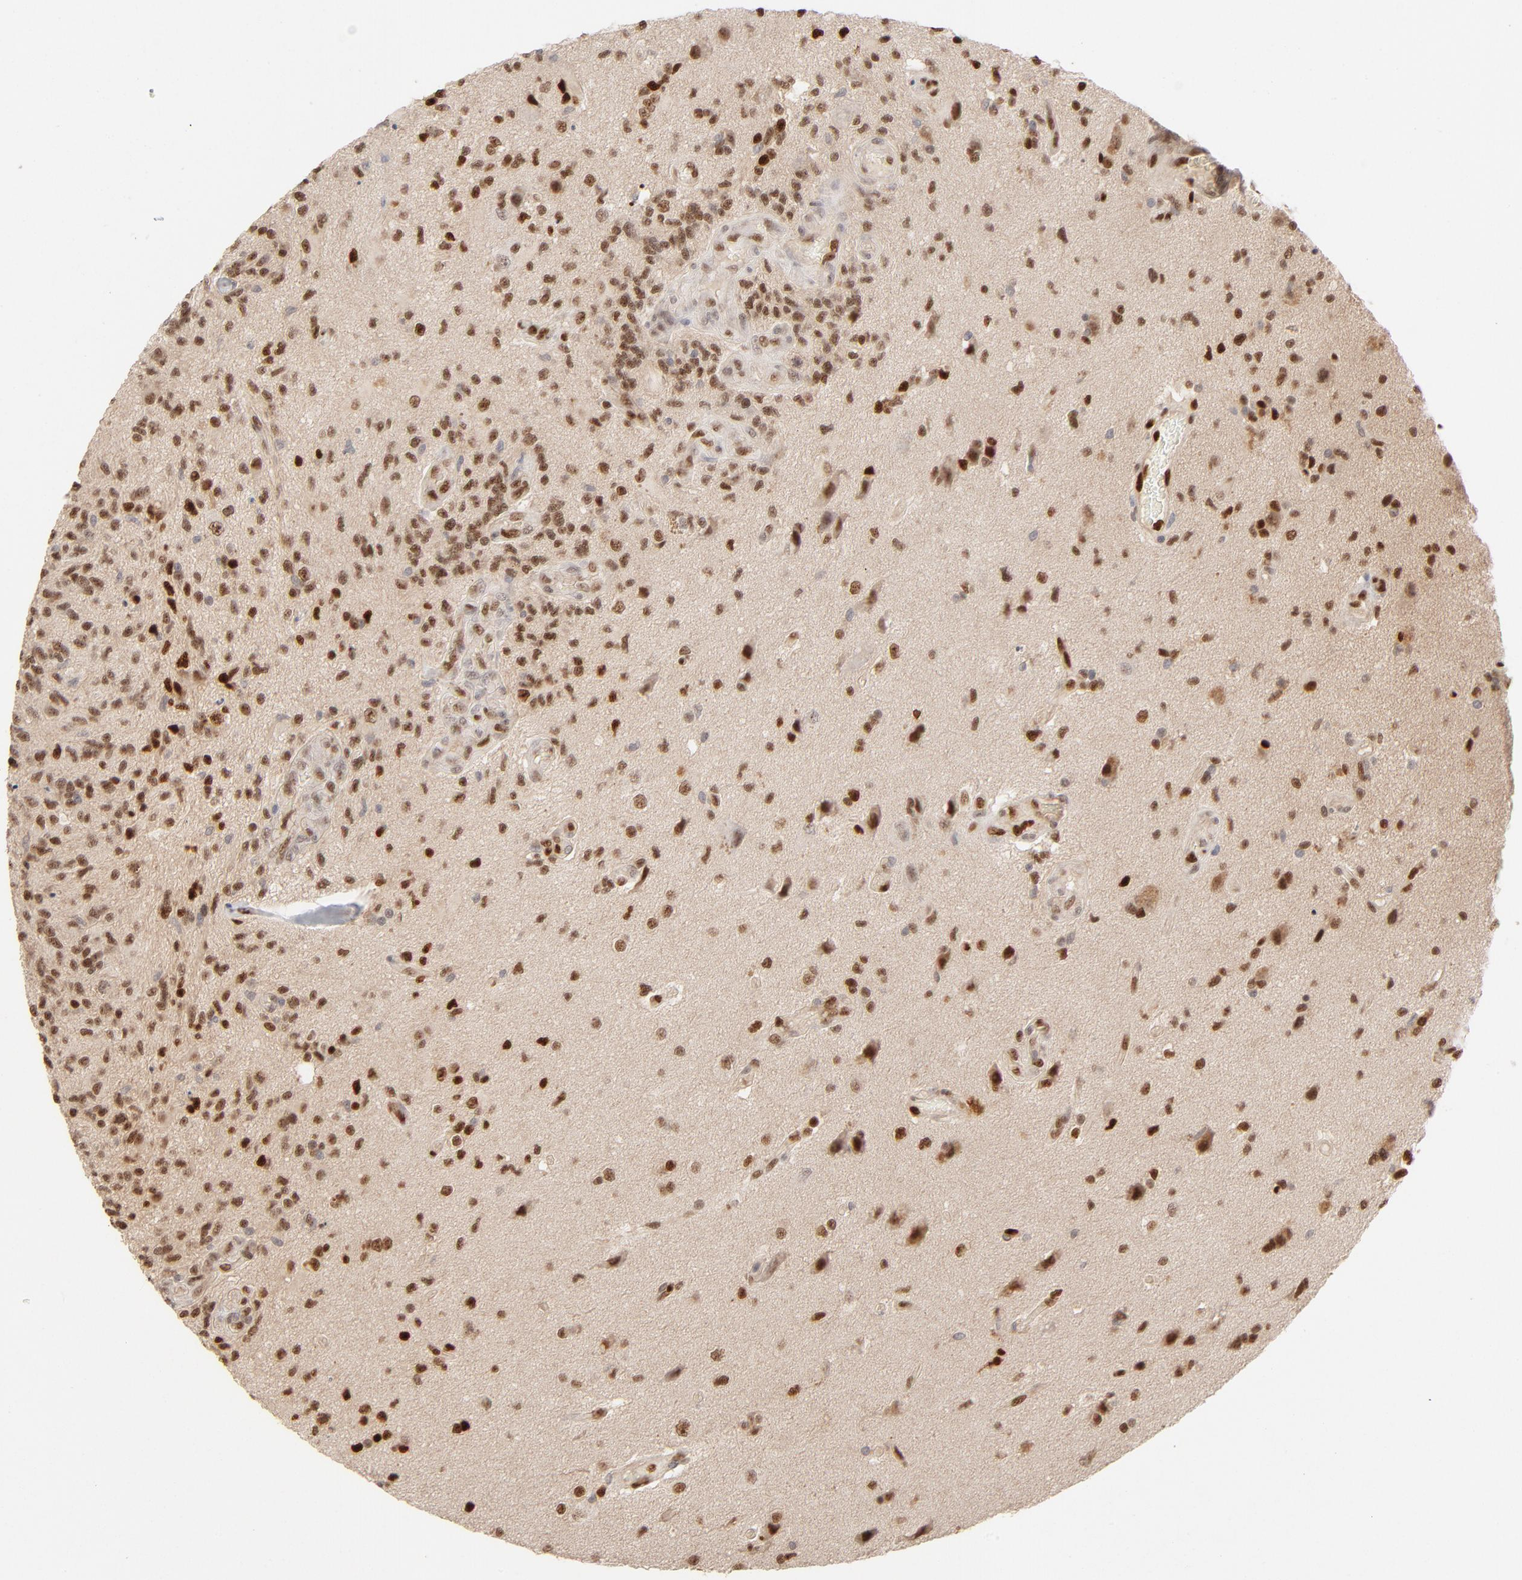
{"staining": {"intensity": "strong", "quantity": ">75%", "location": "nuclear"}, "tissue": "glioma", "cell_type": "Tumor cells", "image_type": "cancer", "snomed": [{"axis": "morphology", "description": "Normal tissue, NOS"}, {"axis": "morphology", "description": "Glioma, malignant, High grade"}, {"axis": "topography", "description": "Cerebral cortex"}], "caption": "IHC staining of malignant glioma (high-grade), which exhibits high levels of strong nuclear positivity in about >75% of tumor cells indicating strong nuclear protein staining. The staining was performed using DAB (3,3'-diaminobenzidine) (brown) for protein detection and nuclei were counterstained in hematoxylin (blue).", "gene": "NFIB", "patient": {"sex": "male", "age": 75}}